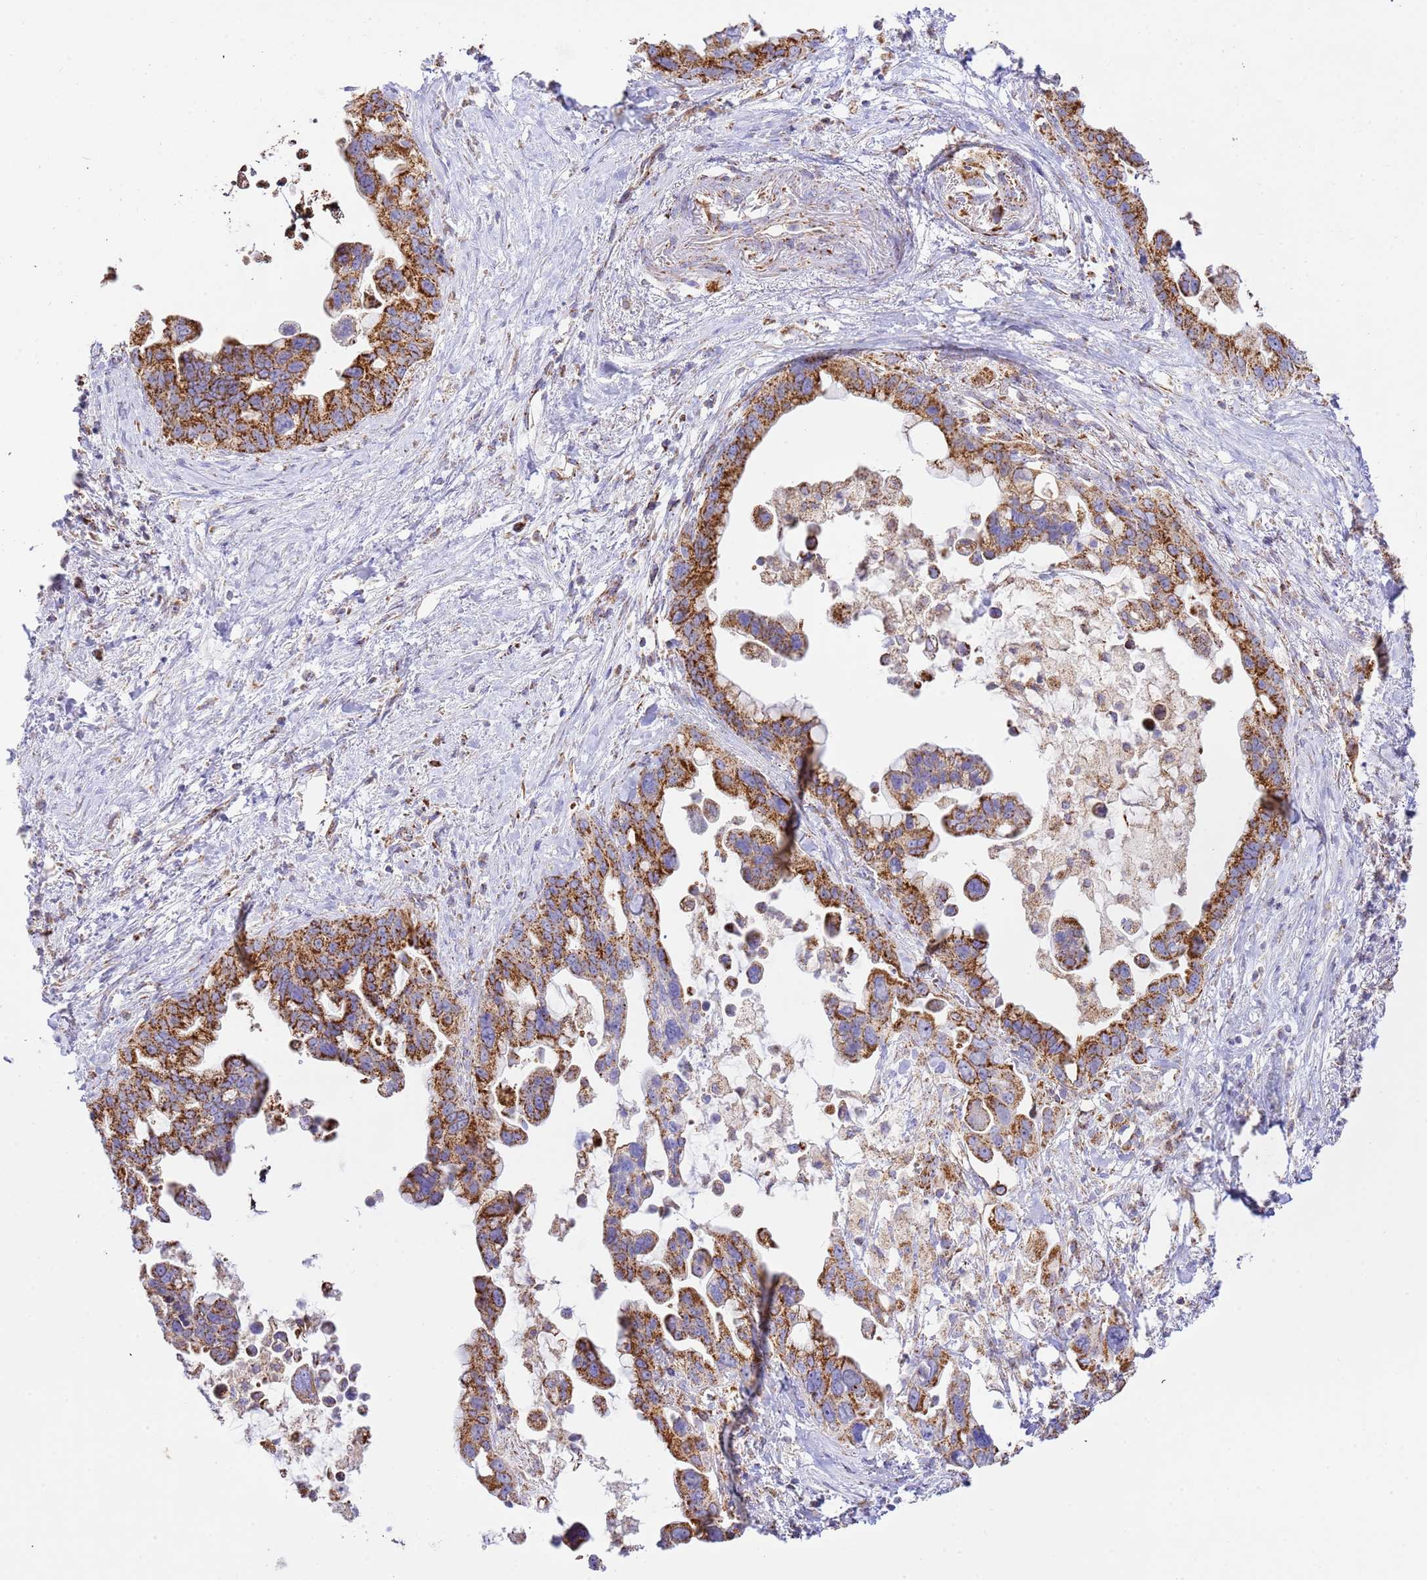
{"staining": {"intensity": "strong", "quantity": ">75%", "location": "cytoplasmic/membranous"}, "tissue": "pancreatic cancer", "cell_type": "Tumor cells", "image_type": "cancer", "snomed": [{"axis": "morphology", "description": "Adenocarcinoma, NOS"}, {"axis": "topography", "description": "Pancreas"}], "caption": "Immunohistochemistry photomicrograph of neoplastic tissue: pancreatic adenocarcinoma stained using IHC shows high levels of strong protein expression localized specifically in the cytoplasmic/membranous of tumor cells, appearing as a cytoplasmic/membranous brown color.", "gene": "ZBTB39", "patient": {"sex": "female", "age": 83}}